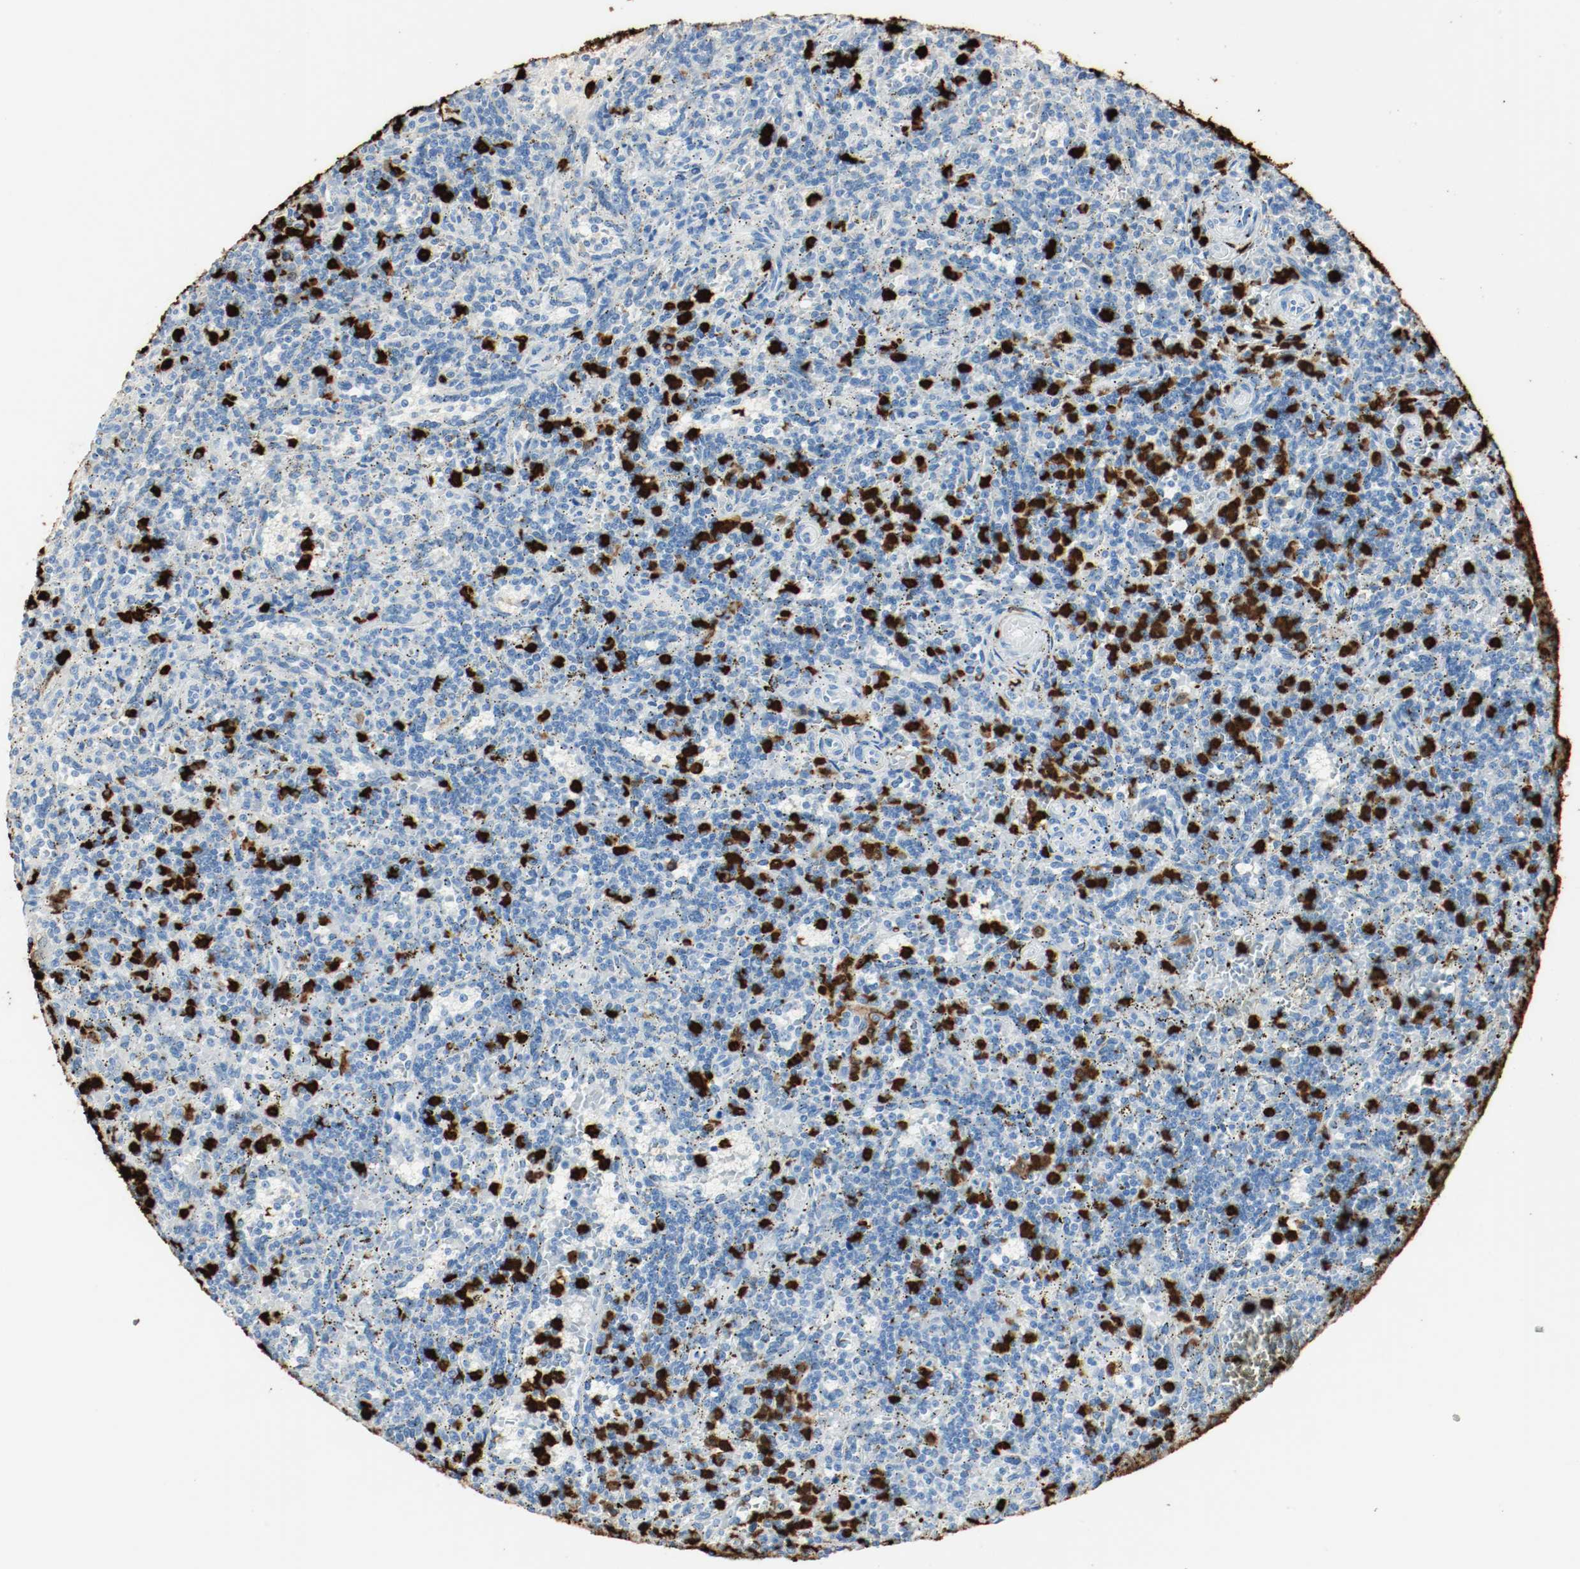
{"staining": {"intensity": "negative", "quantity": "none", "location": "none"}, "tissue": "lymphoma", "cell_type": "Tumor cells", "image_type": "cancer", "snomed": [{"axis": "morphology", "description": "Malignant lymphoma, non-Hodgkin's type, Low grade"}, {"axis": "topography", "description": "Spleen"}], "caption": "Immunohistochemistry micrograph of lymphoma stained for a protein (brown), which displays no staining in tumor cells.", "gene": "S100A9", "patient": {"sex": "male", "age": 73}}